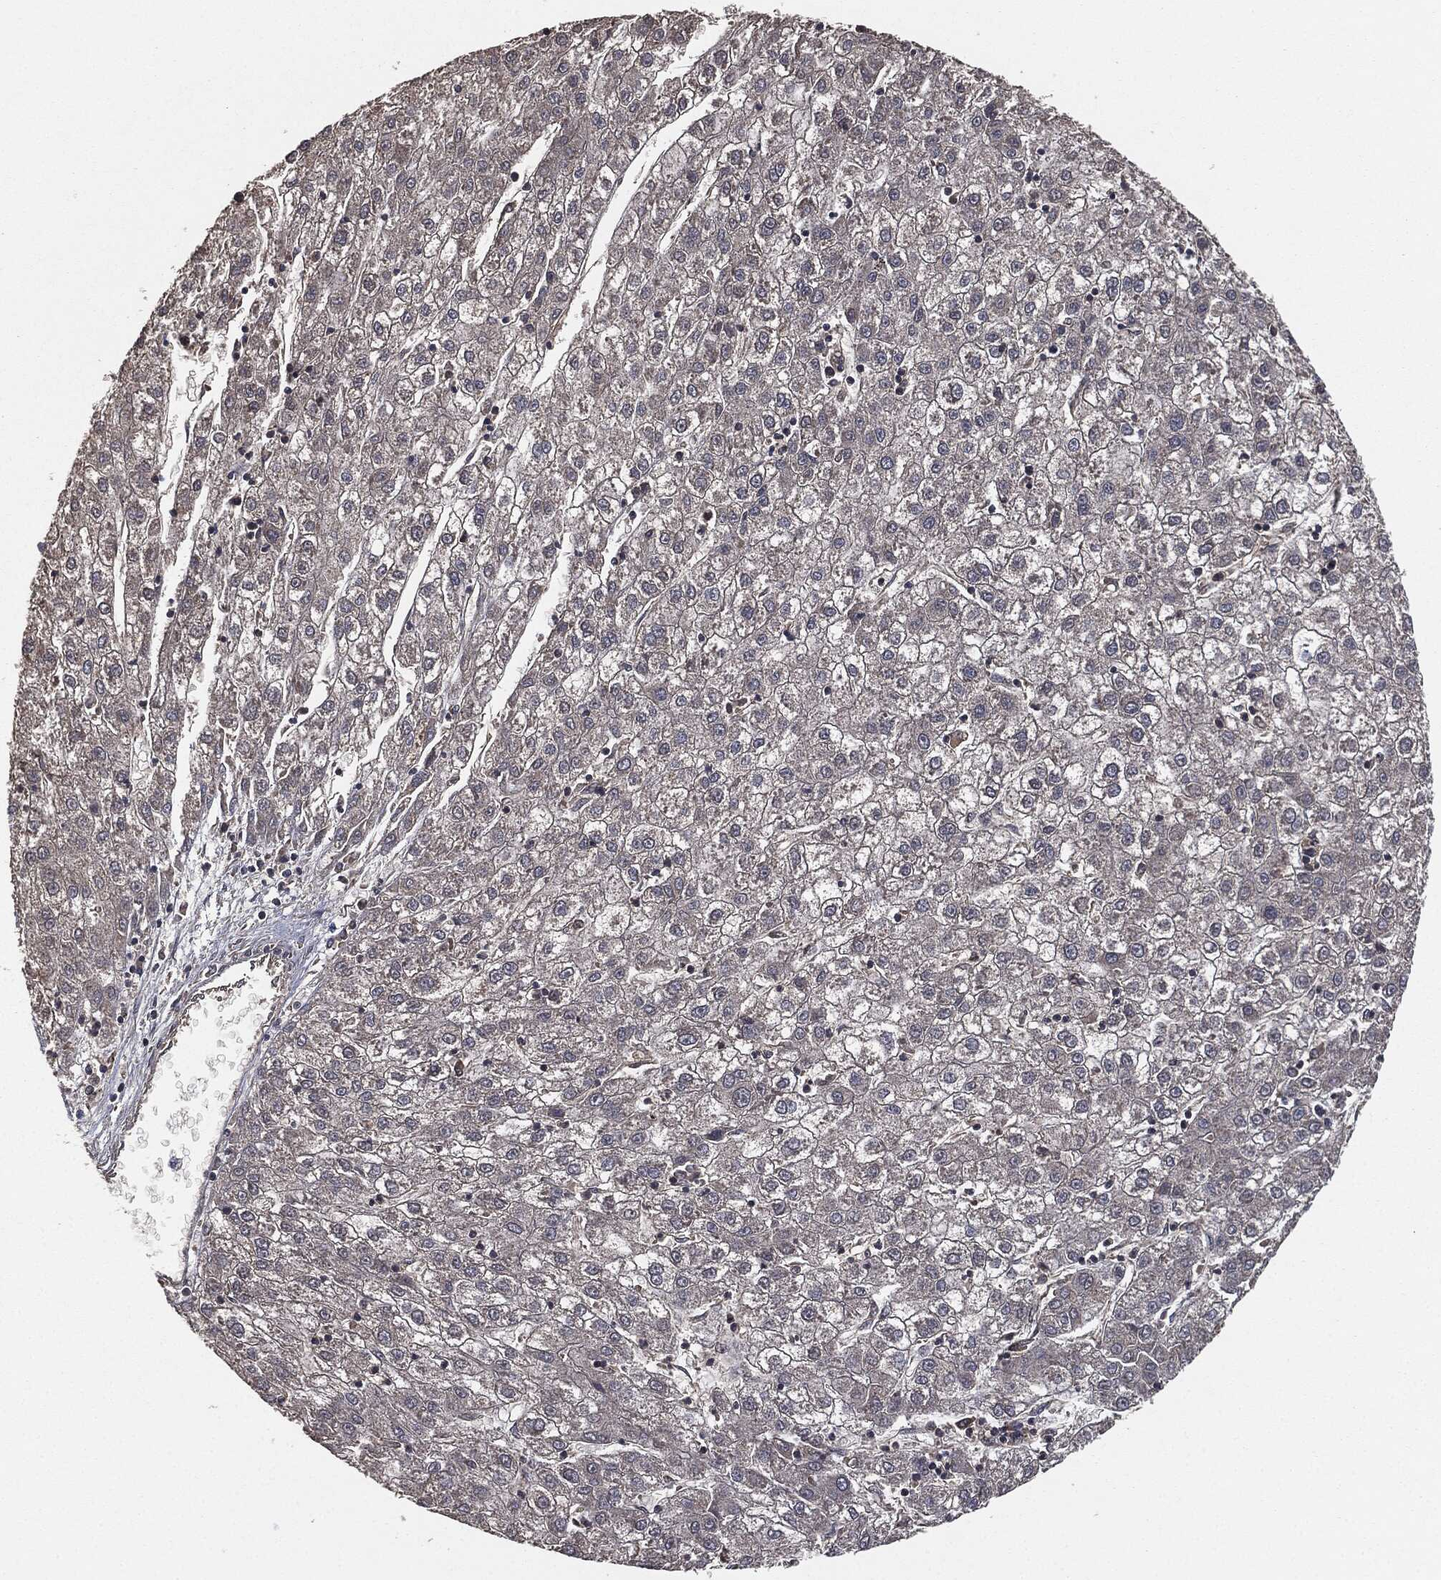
{"staining": {"intensity": "negative", "quantity": "none", "location": "none"}, "tissue": "liver cancer", "cell_type": "Tumor cells", "image_type": "cancer", "snomed": [{"axis": "morphology", "description": "Carcinoma, Hepatocellular, NOS"}, {"axis": "topography", "description": "Liver"}], "caption": "DAB (3,3'-diaminobenzidine) immunohistochemical staining of hepatocellular carcinoma (liver) displays no significant expression in tumor cells.", "gene": "ERBIN", "patient": {"sex": "male", "age": 72}}